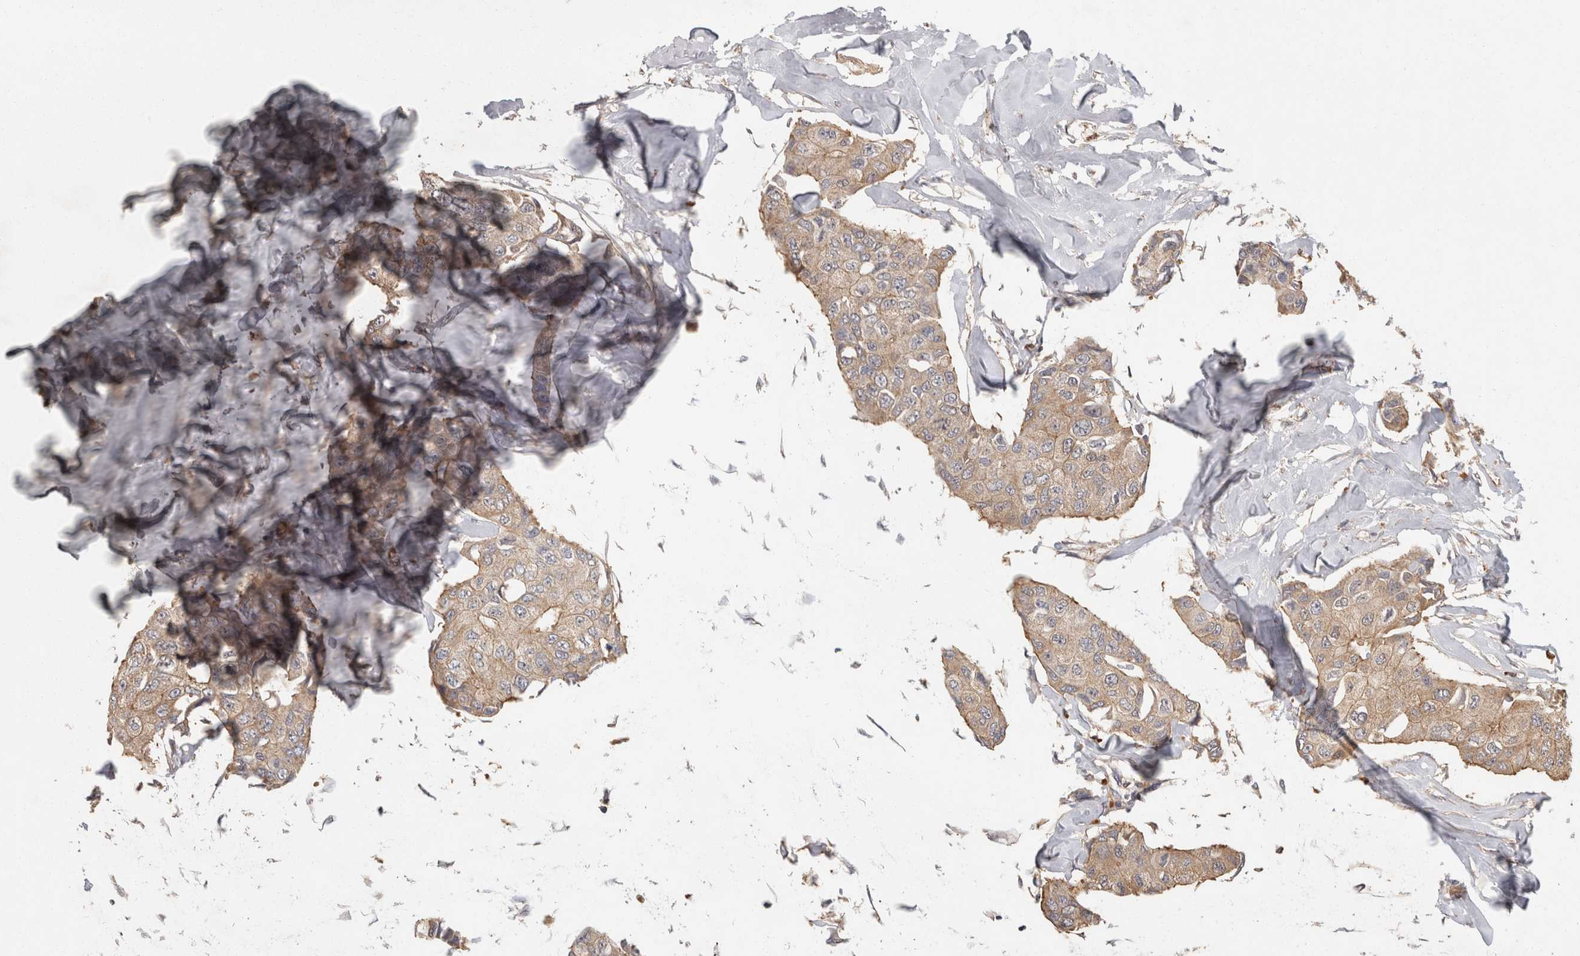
{"staining": {"intensity": "weak", "quantity": ">75%", "location": "cytoplasmic/membranous"}, "tissue": "breast cancer", "cell_type": "Tumor cells", "image_type": "cancer", "snomed": [{"axis": "morphology", "description": "Duct carcinoma"}, {"axis": "topography", "description": "Breast"}], "caption": "Protein analysis of breast cancer (intraductal carcinoma) tissue displays weak cytoplasmic/membranous positivity in approximately >75% of tumor cells.", "gene": "ACAT2", "patient": {"sex": "female", "age": 80}}